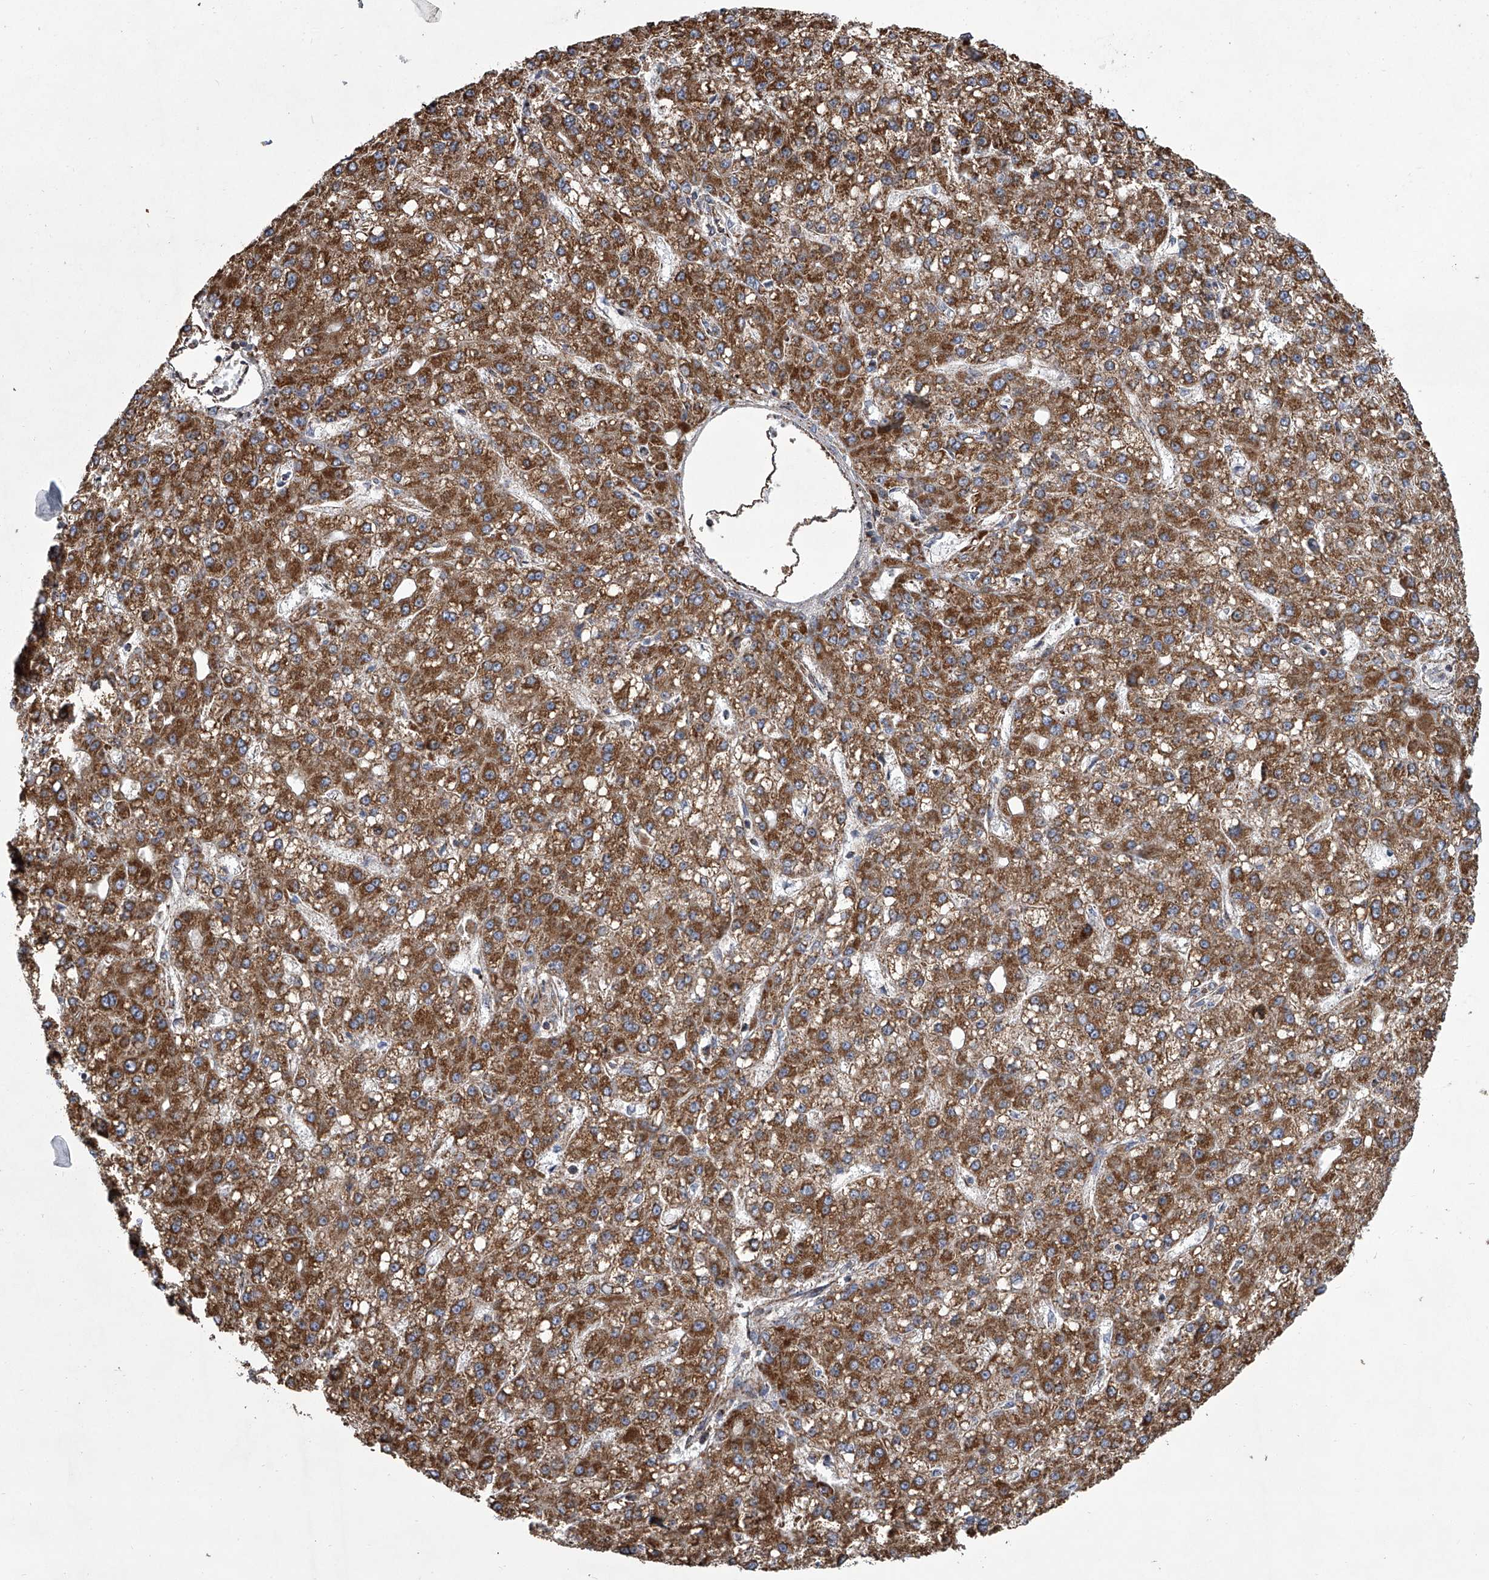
{"staining": {"intensity": "moderate", "quantity": ">75%", "location": "cytoplasmic/membranous"}, "tissue": "liver cancer", "cell_type": "Tumor cells", "image_type": "cancer", "snomed": [{"axis": "morphology", "description": "Carcinoma, Hepatocellular, NOS"}, {"axis": "topography", "description": "Liver"}], "caption": "Immunohistochemistry (IHC) staining of liver hepatocellular carcinoma, which shows medium levels of moderate cytoplasmic/membranous staining in about >75% of tumor cells indicating moderate cytoplasmic/membranous protein staining. The staining was performed using DAB (brown) for protein detection and nuclei were counterstained in hematoxylin (blue).", "gene": "ZC3H15", "patient": {"sex": "male", "age": 67}}